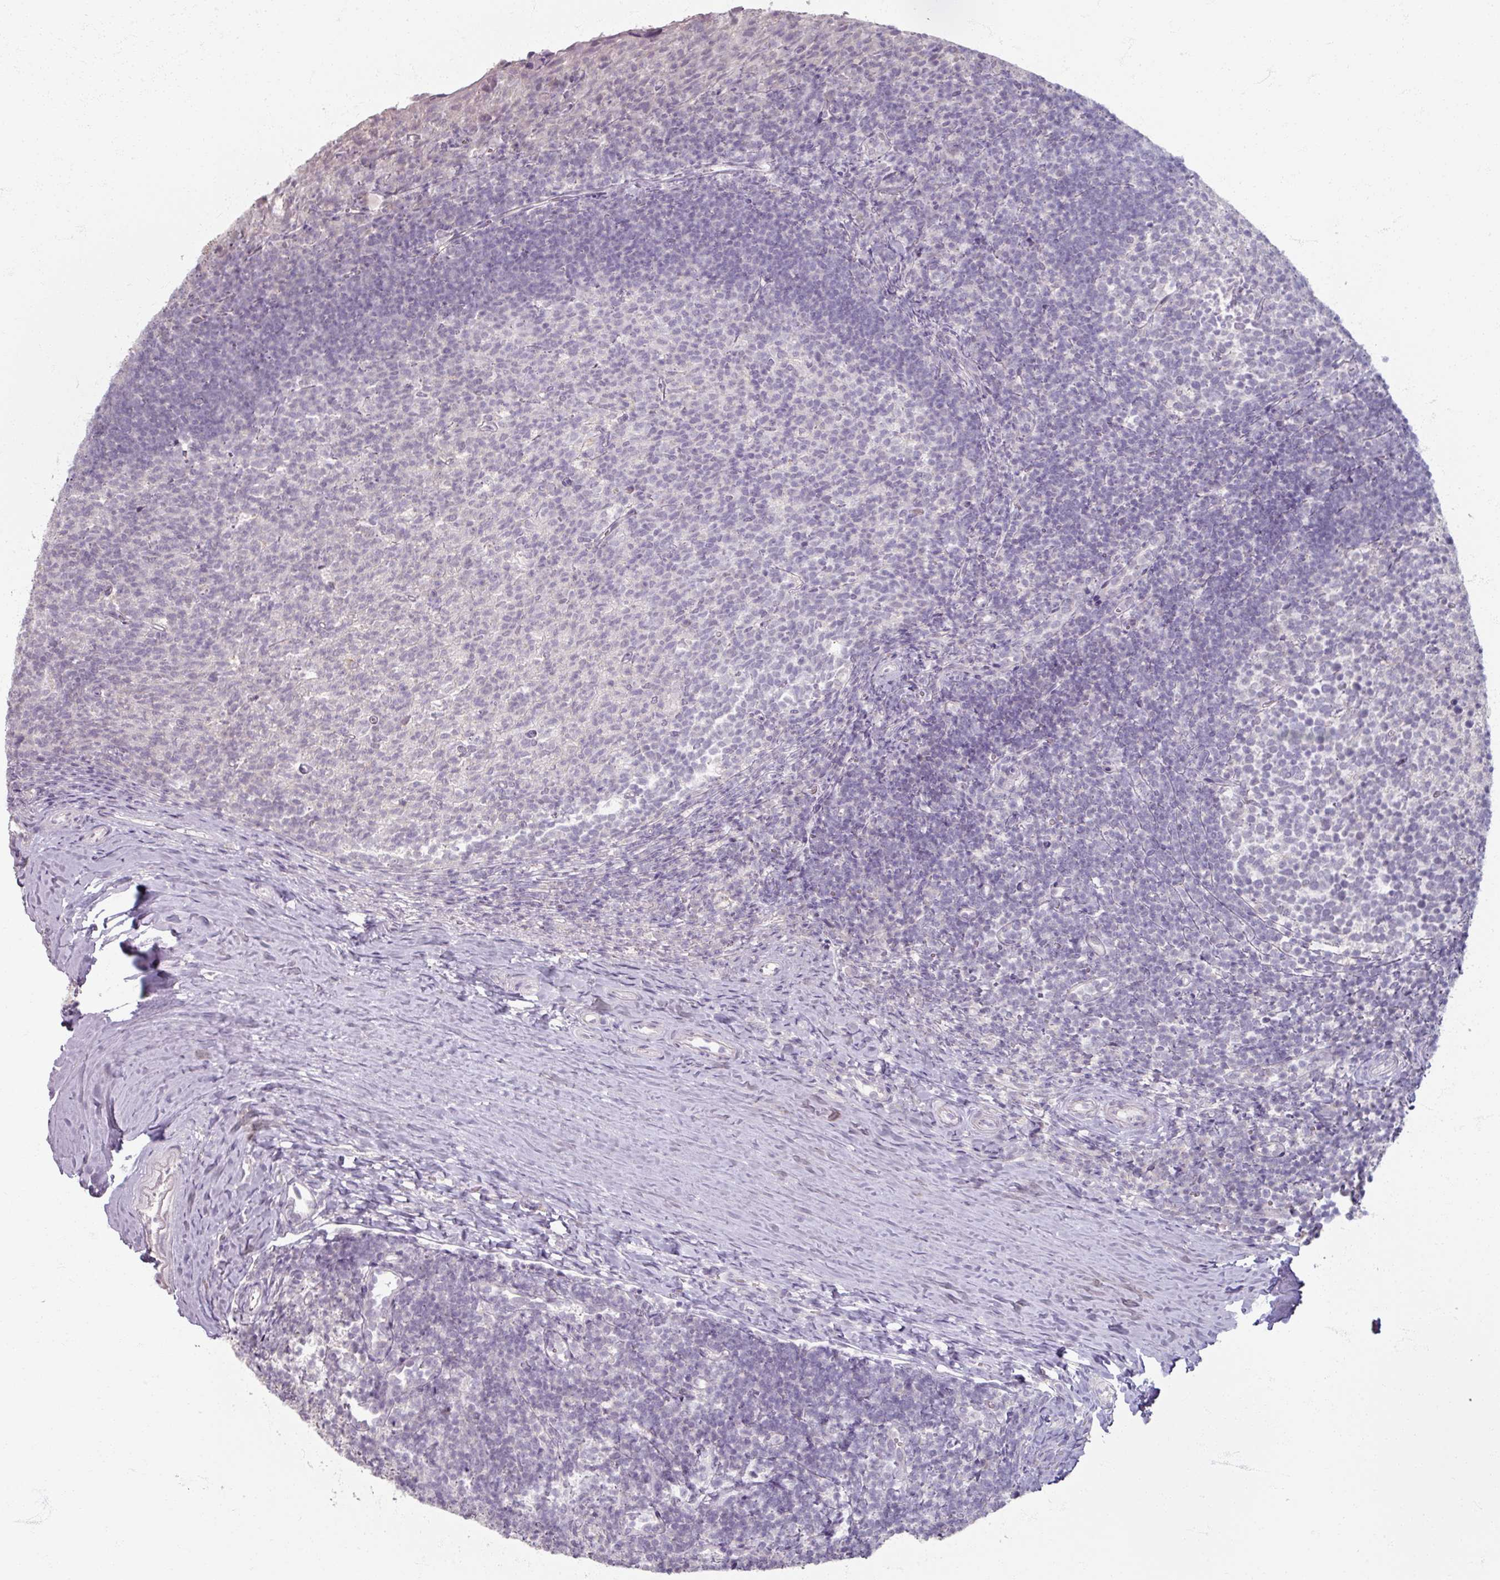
{"staining": {"intensity": "negative", "quantity": "none", "location": "none"}, "tissue": "tonsil", "cell_type": "Germinal center cells", "image_type": "normal", "snomed": [{"axis": "morphology", "description": "Normal tissue, NOS"}, {"axis": "topography", "description": "Tonsil"}], "caption": "This is a micrograph of immunohistochemistry staining of unremarkable tonsil, which shows no expression in germinal center cells.", "gene": "SOX11", "patient": {"sex": "female", "age": 10}}